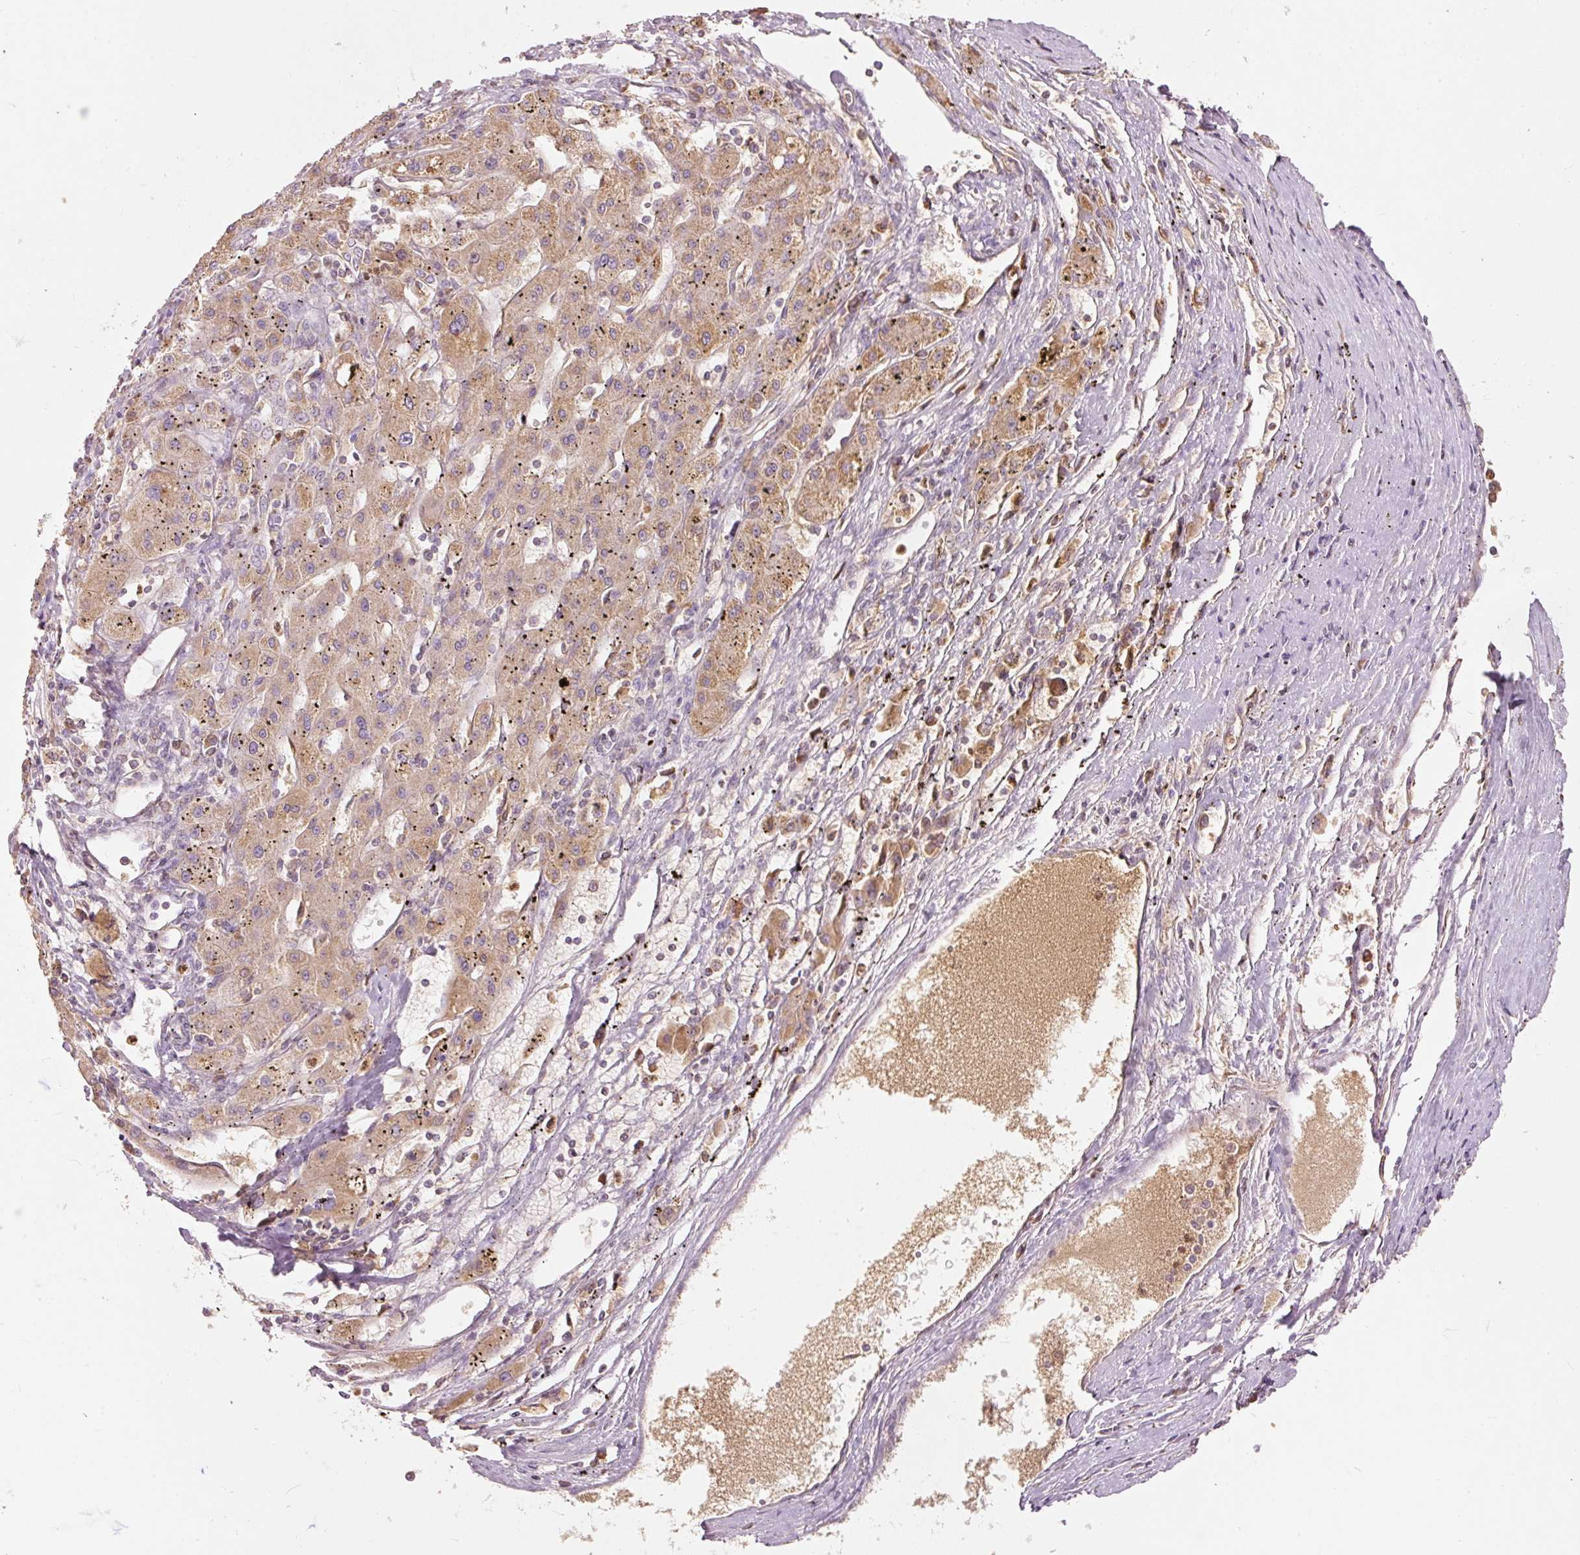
{"staining": {"intensity": "moderate", "quantity": ">75%", "location": "cytoplasmic/membranous"}, "tissue": "liver cancer", "cell_type": "Tumor cells", "image_type": "cancer", "snomed": [{"axis": "morphology", "description": "Carcinoma, Hepatocellular, NOS"}, {"axis": "topography", "description": "Liver"}], "caption": "High-magnification brightfield microscopy of liver cancer (hepatocellular carcinoma) stained with DAB (3,3'-diaminobenzidine) (brown) and counterstained with hematoxylin (blue). tumor cells exhibit moderate cytoplasmic/membranous expression is seen in approximately>75% of cells.", "gene": "PSENEN", "patient": {"sex": "male", "age": 72}}